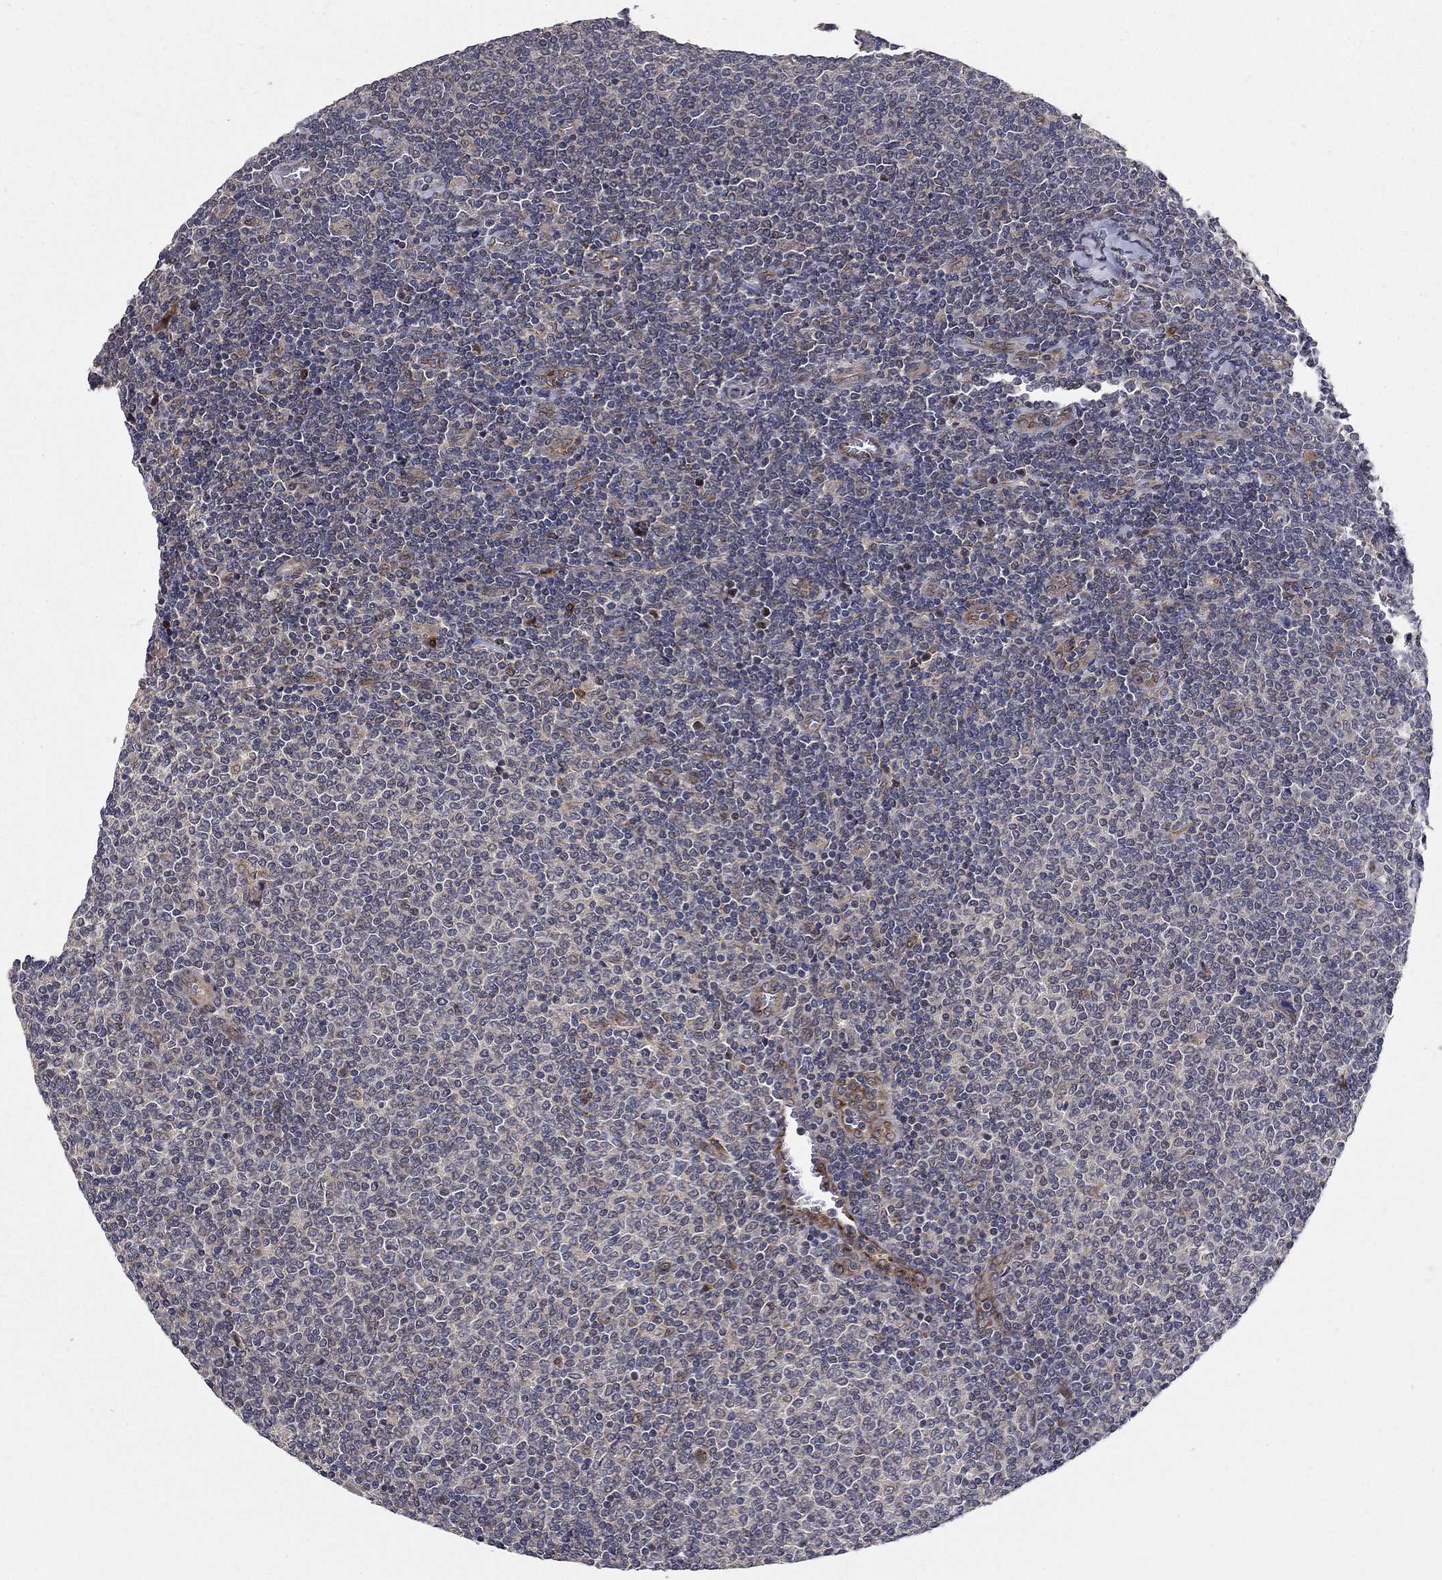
{"staining": {"intensity": "negative", "quantity": "none", "location": "none"}, "tissue": "lymphoma", "cell_type": "Tumor cells", "image_type": "cancer", "snomed": [{"axis": "morphology", "description": "Malignant lymphoma, non-Hodgkin's type, Low grade"}, {"axis": "topography", "description": "Lymph node"}], "caption": "Human lymphoma stained for a protein using immunohistochemistry (IHC) exhibits no staining in tumor cells.", "gene": "ZNF594", "patient": {"sex": "male", "age": 52}}